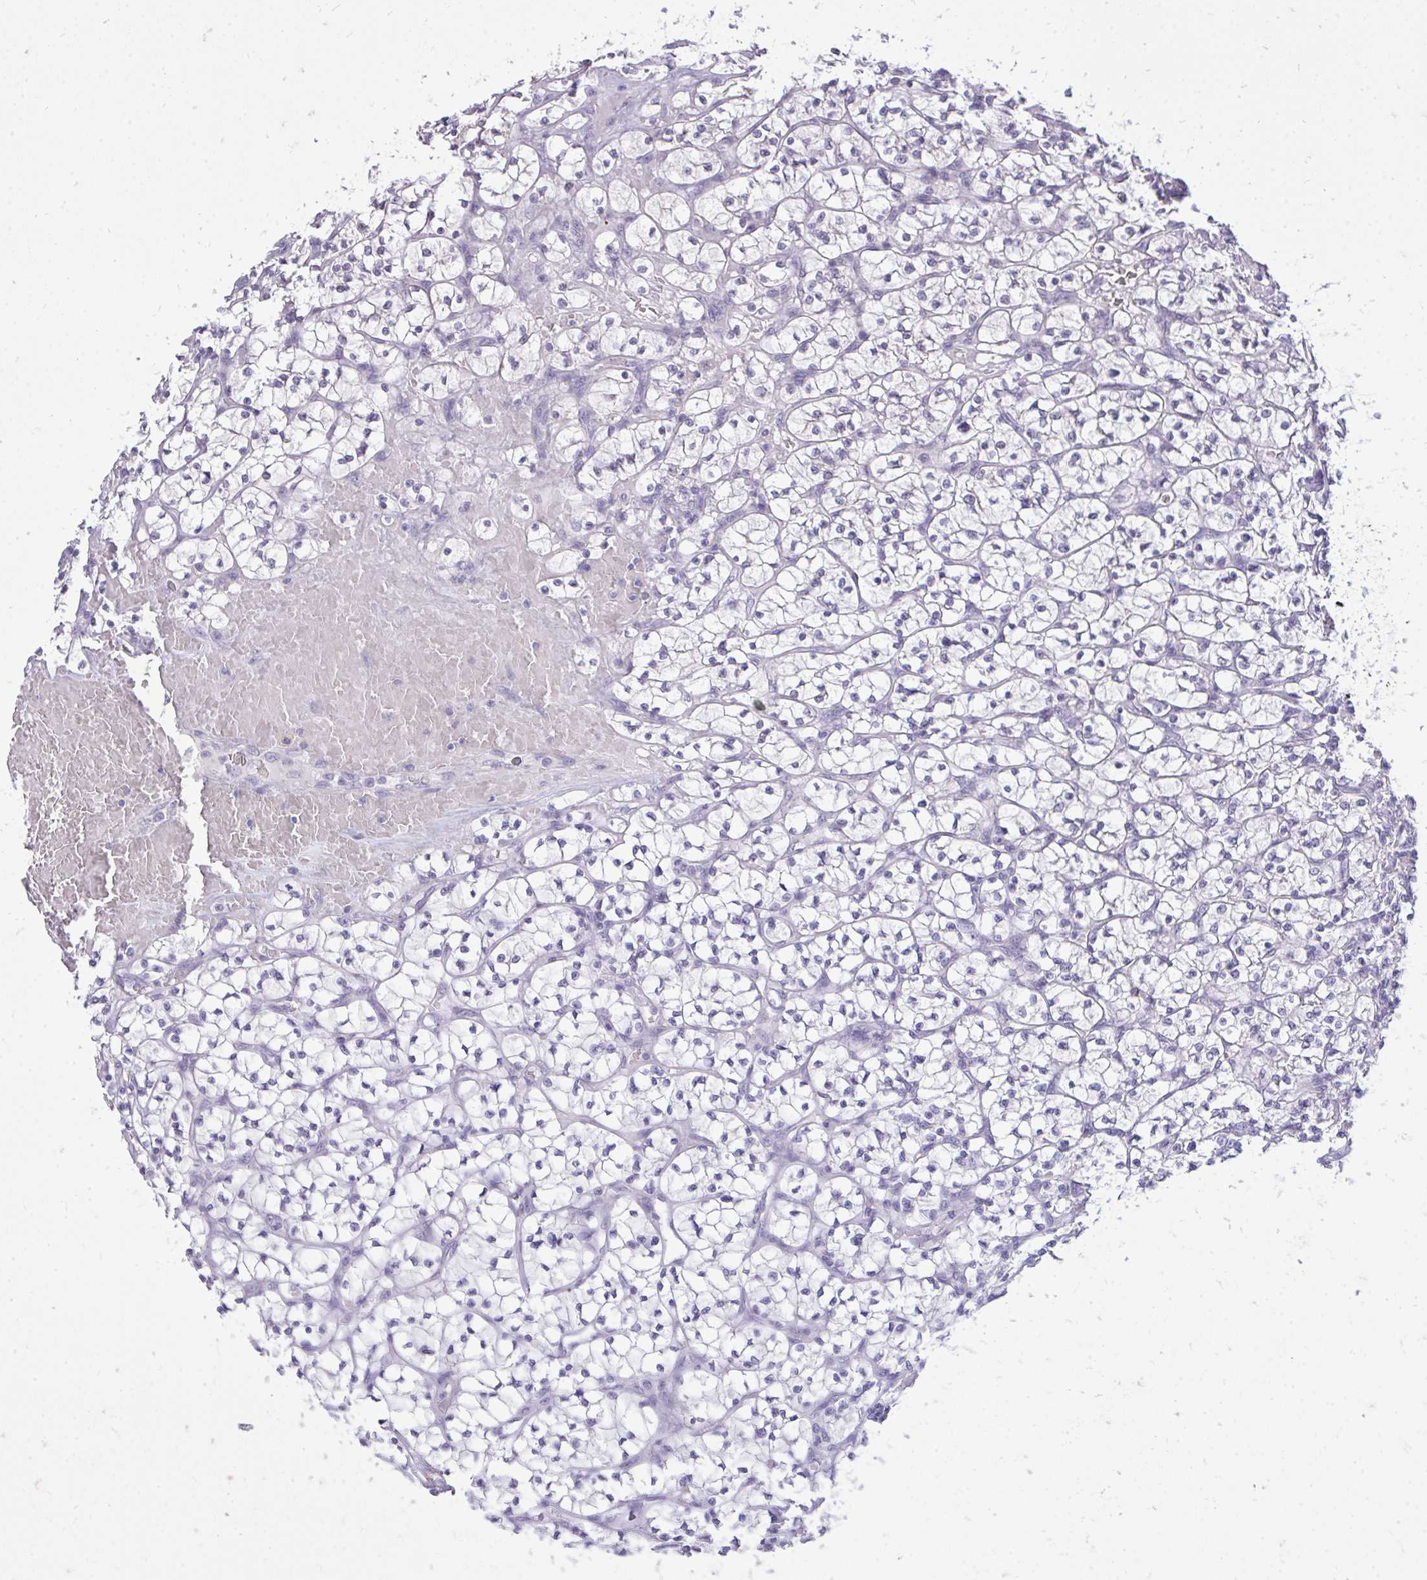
{"staining": {"intensity": "negative", "quantity": "none", "location": "none"}, "tissue": "renal cancer", "cell_type": "Tumor cells", "image_type": "cancer", "snomed": [{"axis": "morphology", "description": "Adenocarcinoma, NOS"}, {"axis": "topography", "description": "Kidney"}], "caption": "Protein analysis of renal cancer (adenocarcinoma) displays no significant expression in tumor cells.", "gene": "SPTBN2", "patient": {"sex": "female", "age": 64}}